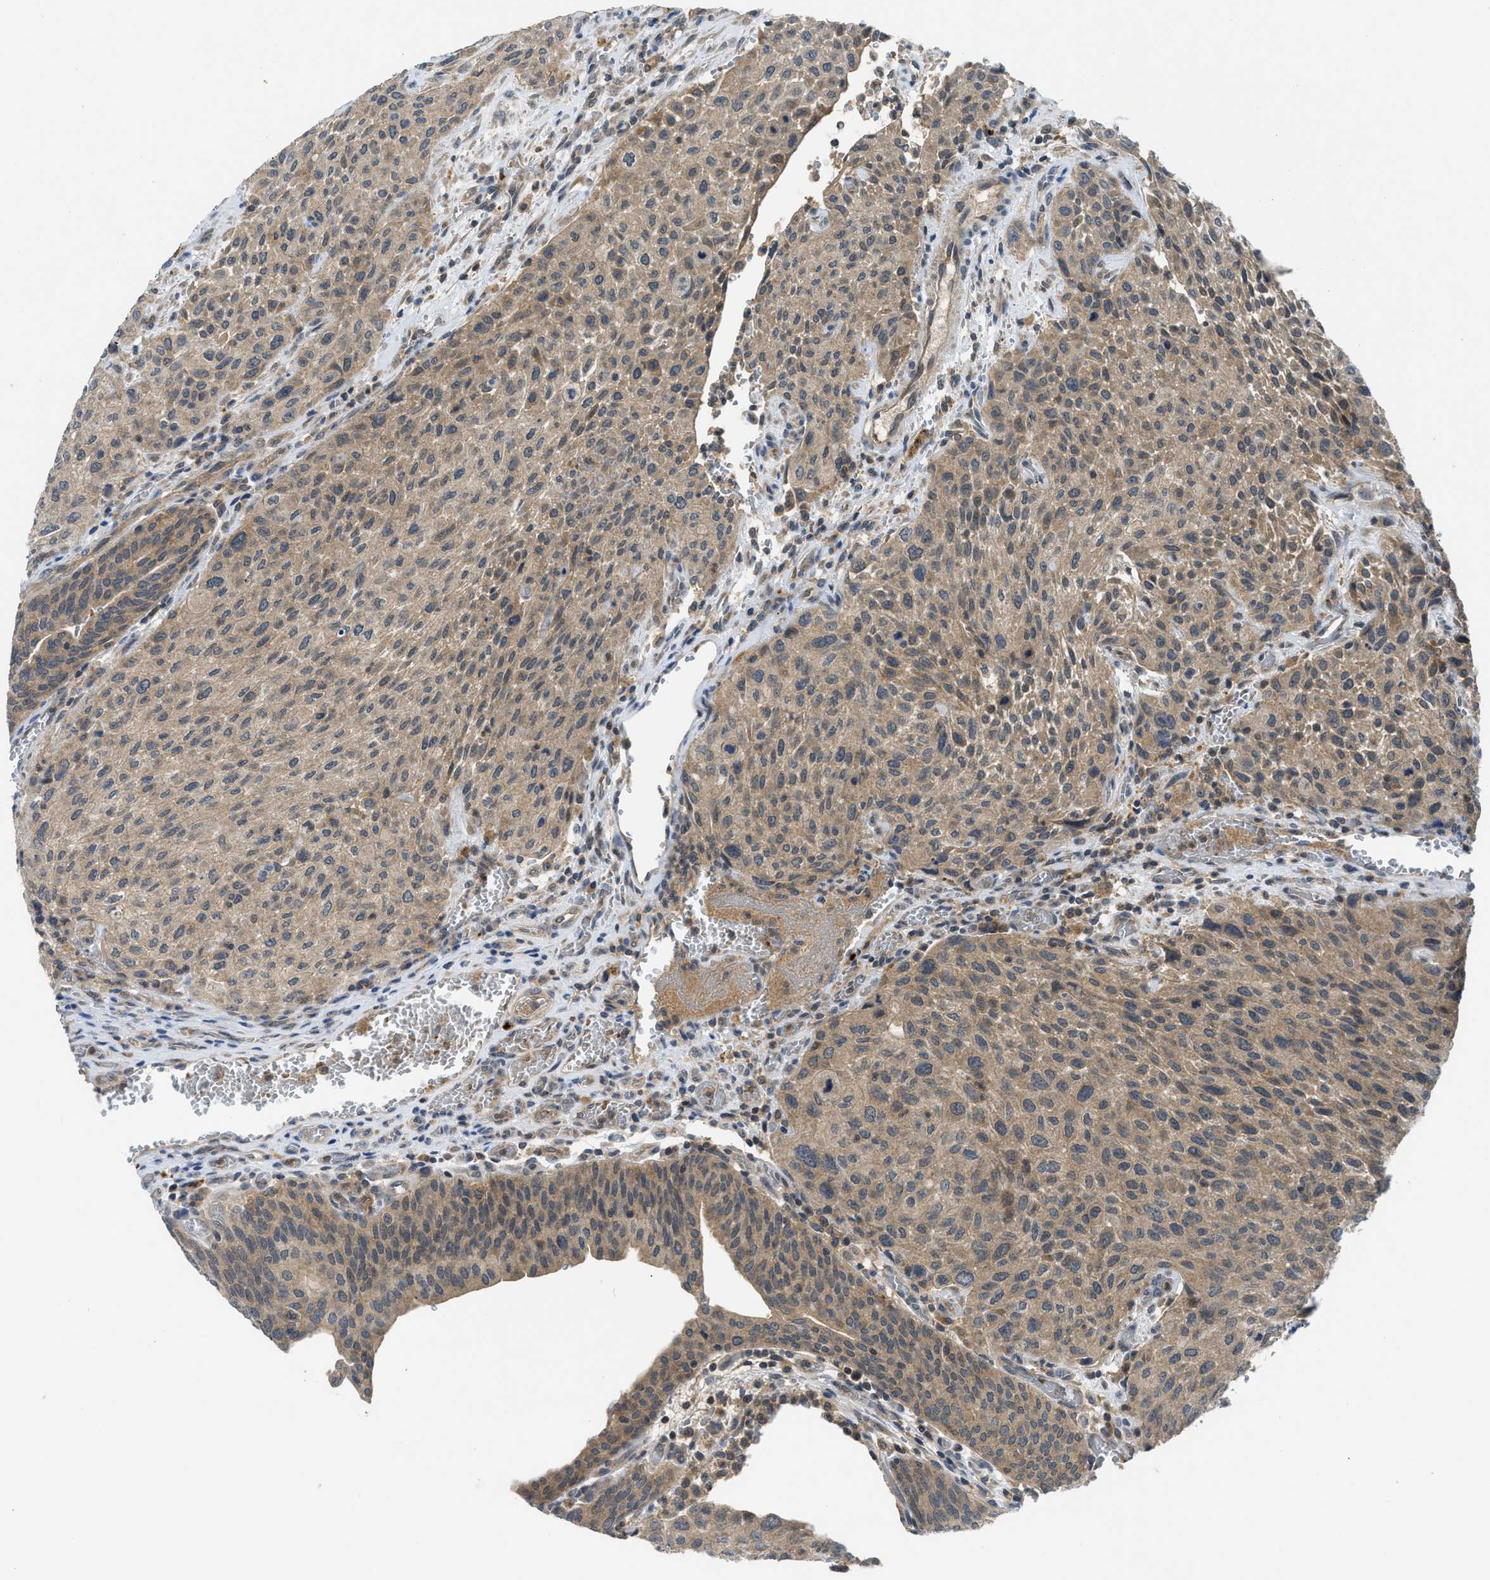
{"staining": {"intensity": "moderate", "quantity": ">75%", "location": "cytoplasmic/membranous"}, "tissue": "urothelial cancer", "cell_type": "Tumor cells", "image_type": "cancer", "snomed": [{"axis": "morphology", "description": "Urothelial carcinoma, Low grade"}, {"axis": "morphology", "description": "Urothelial carcinoma, High grade"}, {"axis": "topography", "description": "Urinary bladder"}], "caption": "Human low-grade urothelial carcinoma stained with a brown dye exhibits moderate cytoplasmic/membranous positive staining in approximately >75% of tumor cells.", "gene": "PDE7A", "patient": {"sex": "male", "age": 35}}